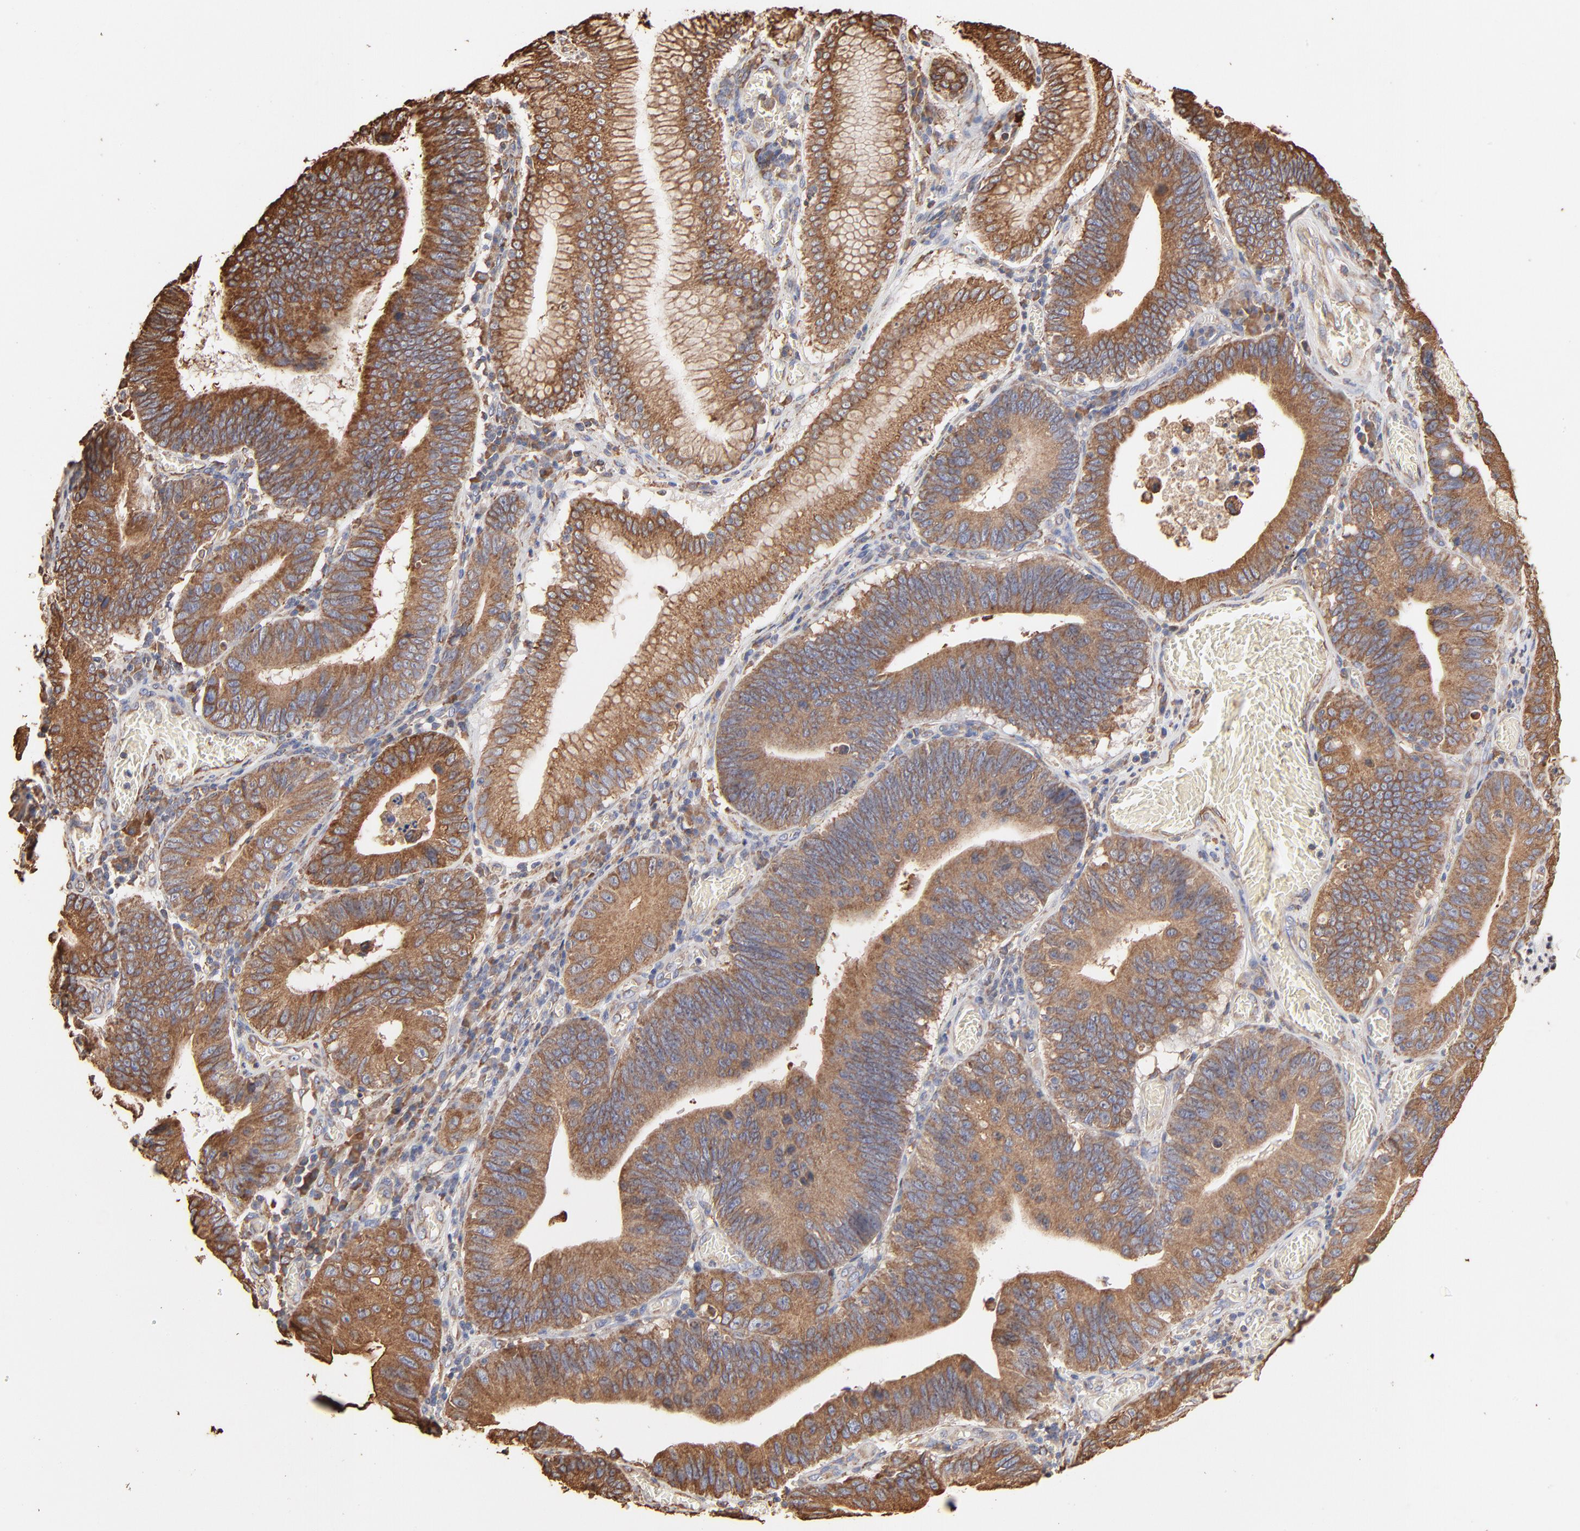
{"staining": {"intensity": "moderate", "quantity": "25%-75%", "location": "cytoplasmic/membranous"}, "tissue": "stomach cancer", "cell_type": "Tumor cells", "image_type": "cancer", "snomed": [{"axis": "morphology", "description": "Adenocarcinoma, NOS"}, {"axis": "topography", "description": "Stomach"}, {"axis": "topography", "description": "Gastric cardia"}], "caption": "High-power microscopy captured an IHC histopathology image of stomach cancer (adenocarcinoma), revealing moderate cytoplasmic/membranous expression in approximately 25%-75% of tumor cells.", "gene": "PDIA3", "patient": {"sex": "male", "age": 59}}